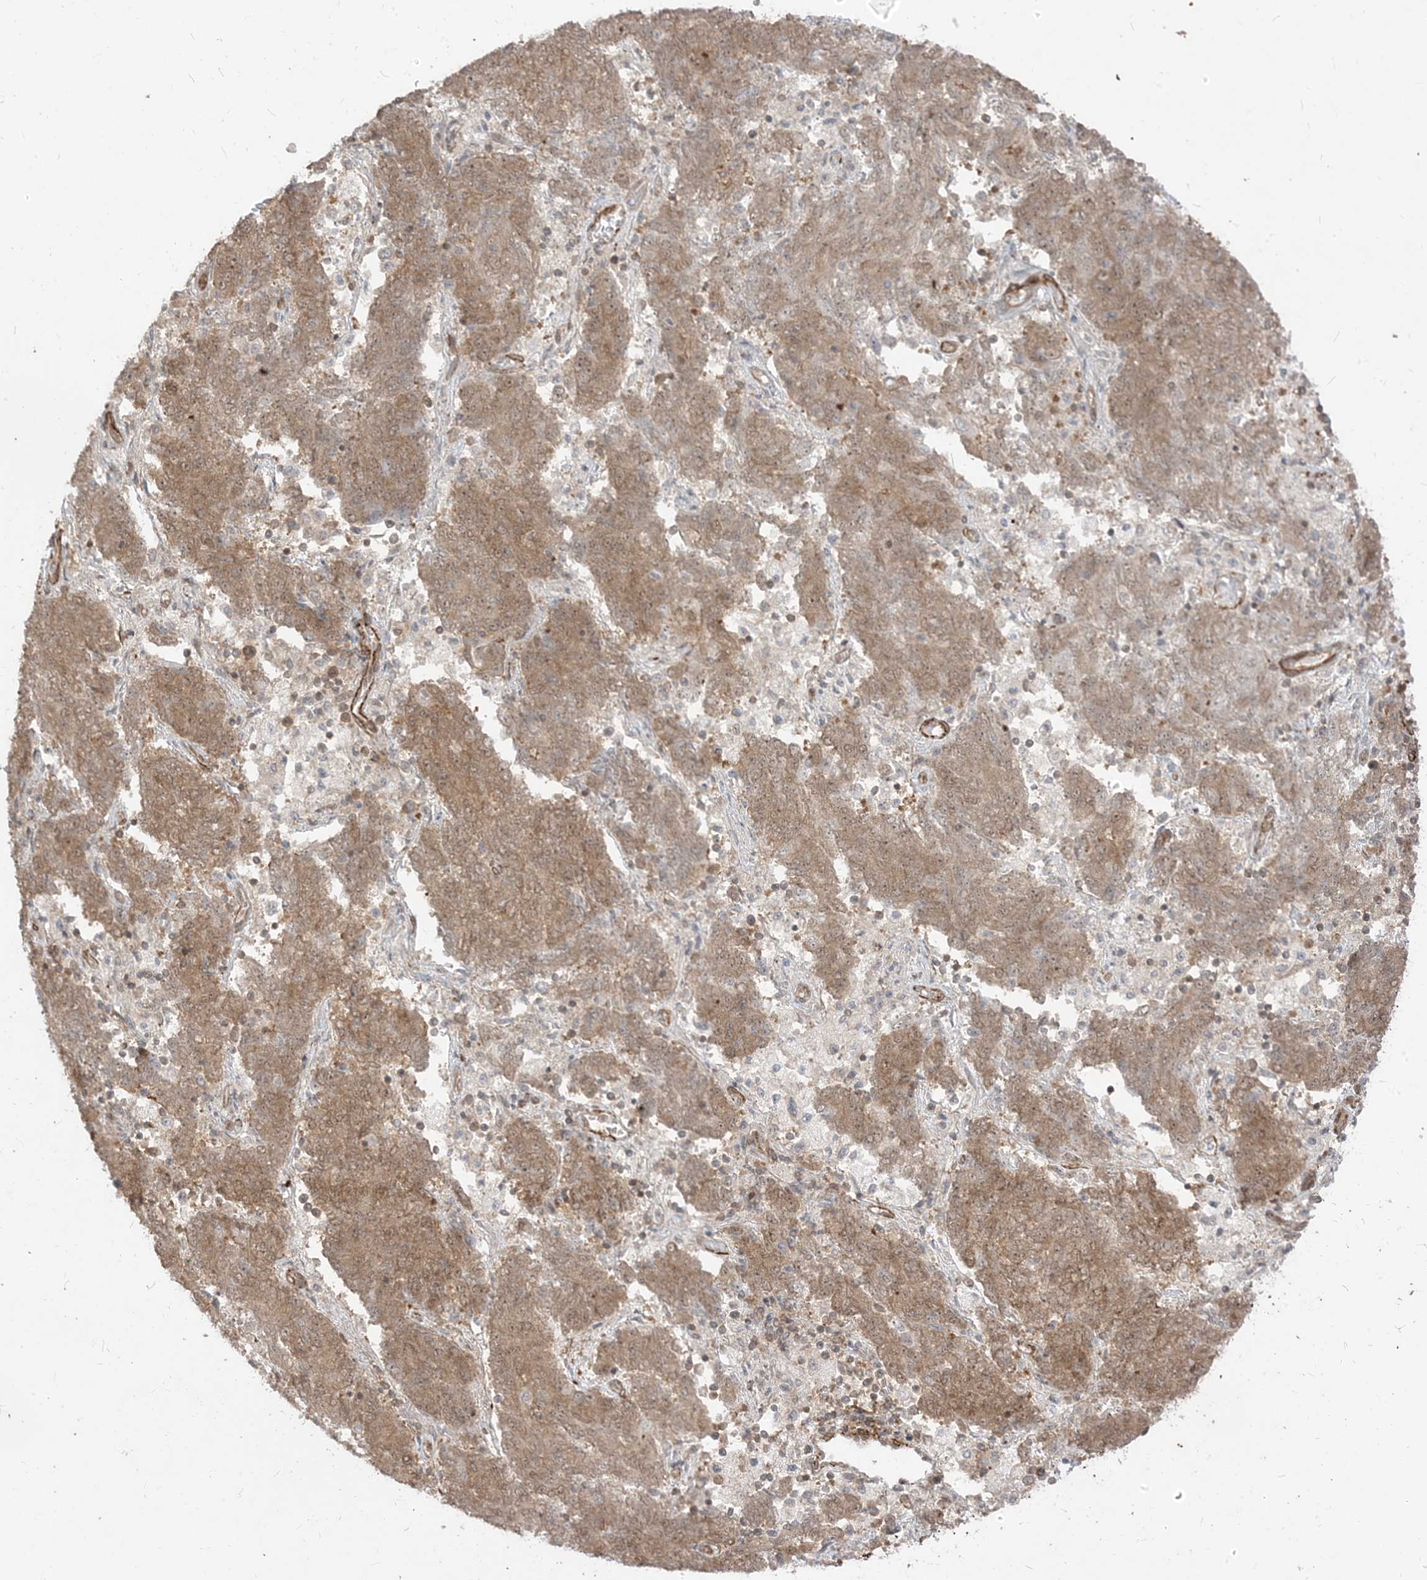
{"staining": {"intensity": "moderate", "quantity": ">75%", "location": "cytoplasmic/membranous"}, "tissue": "endometrial cancer", "cell_type": "Tumor cells", "image_type": "cancer", "snomed": [{"axis": "morphology", "description": "Adenocarcinoma, NOS"}, {"axis": "topography", "description": "Endometrium"}], "caption": "A micrograph showing moderate cytoplasmic/membranous expression in approximately >75% of tumor cells in adenocarcinoma (endometrial), as visualized by brown immunohistochemical staining.", "gene": "TBCC", "patient": {"sex": "female", "age": 80}}